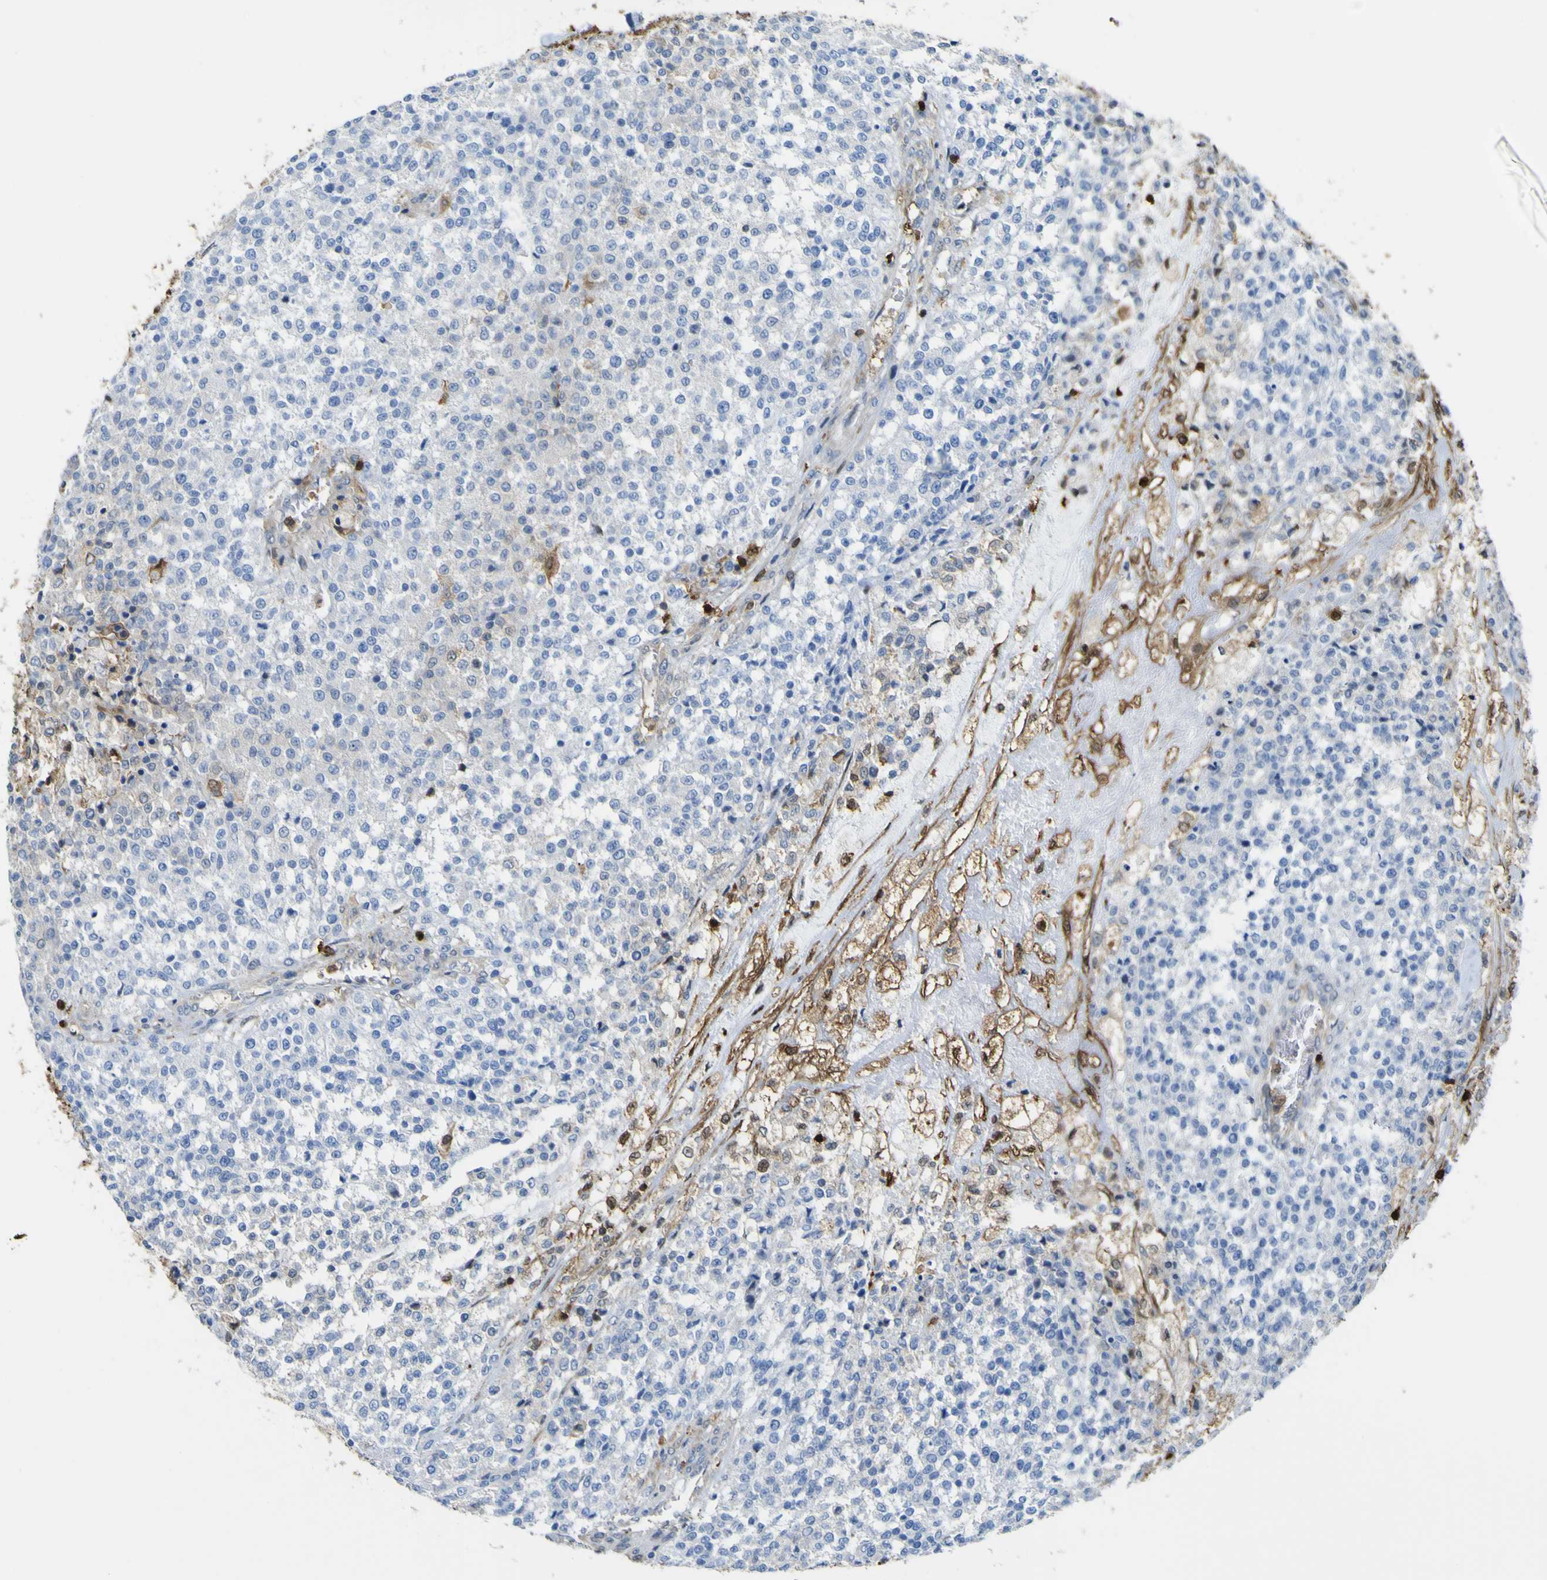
{"staining": {"intensity": "negative", "quantity": "none", "location": "none"}, "tissue": "testis cancer", "cell_type": "Tumor cells", "image_type": "cancer", "snomed": [{"axis": "morphology", "description": "Seminoma, NOS"}, {"axis": "topography", "description": "Testis"}], "caption": "The immunohistochemistry (IHC) photomicrograph has no significant expression in tumor cells of seminoma (testis) tissue.", "gene": "ABHD3", "patient": {"sex": "male", "age": 59}}